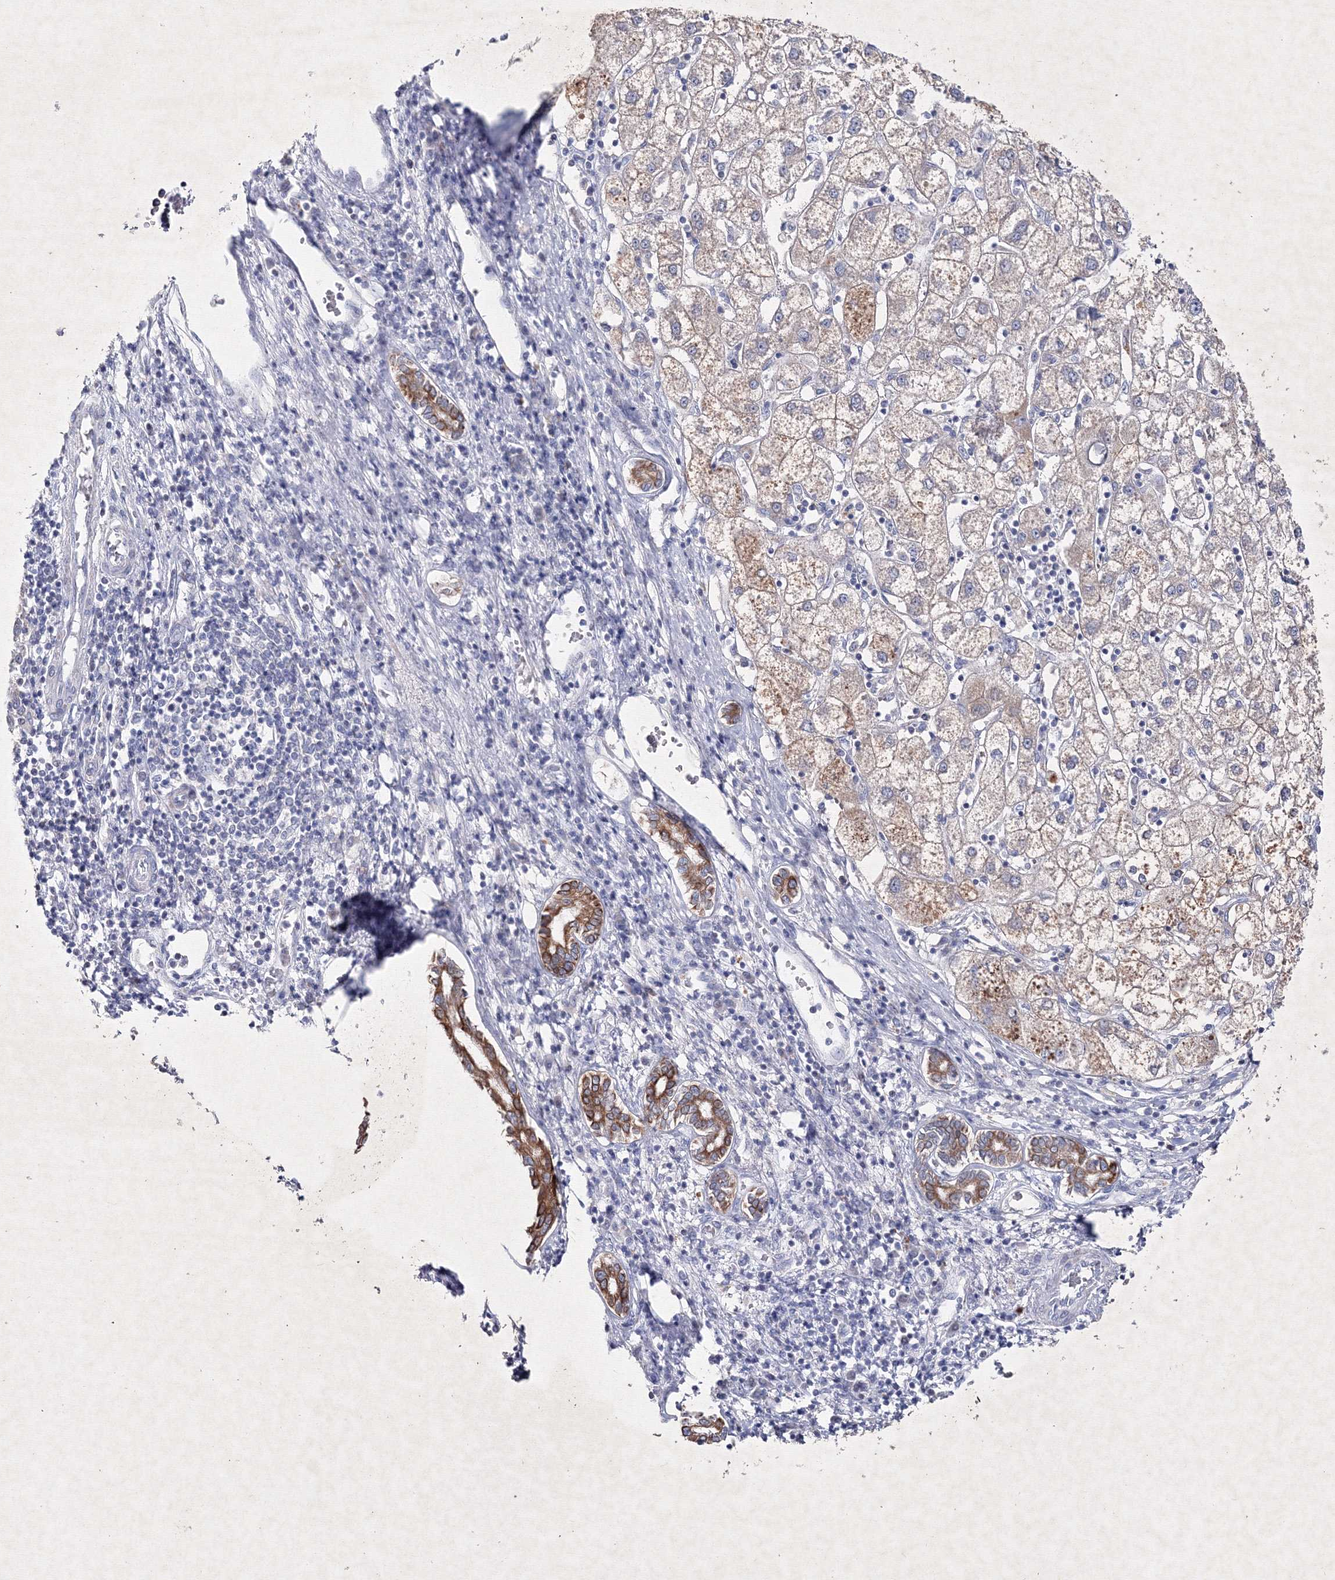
{"staining": {"intensity": "weak", "quantity": "<25%", "location": "cytoplasmic/membranous"}, "tissue": "liver cancer", "cell_type": "Tumor cells", "image_type": "cancer", "snomed": [{"axis": "morphology", "description": "Carcinoma, Hepatocellular, NOS"}, {"axis": "topography", "description": "Liver"}], "caption": "The immunohistochemistry micrograph has no significant positivity in tumor cells of liver cancer (hepatocellular carcinoma) tissue. (DAB immunohistochemistry, high magnification).", "gene": "SMIM29", "patient": {"sex": "male", "age": 65}}